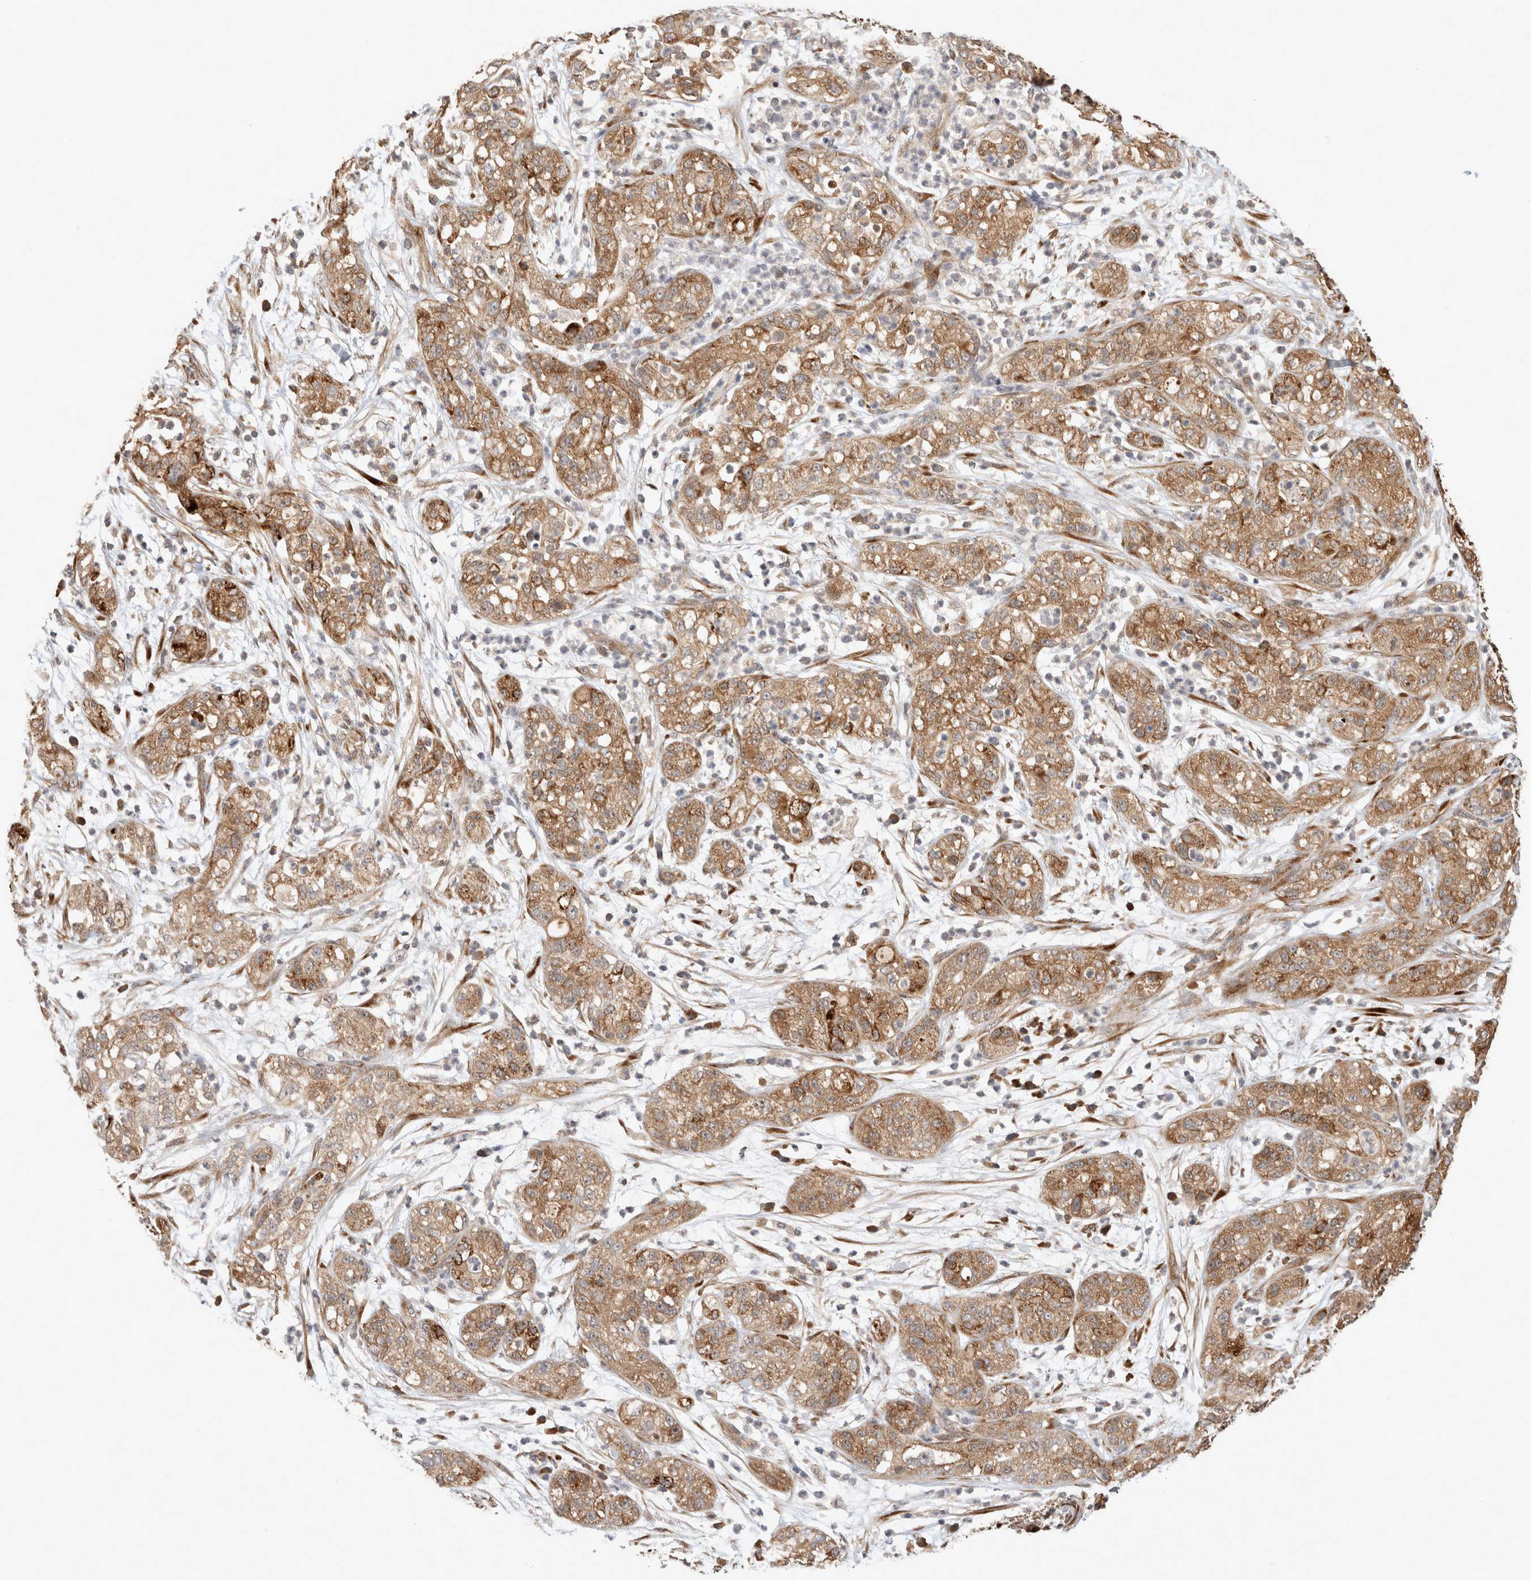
{"staining": {"intensity": "moderate", "quantity": ">75%", "location": "cytoplasmic/membranous"}, "tissue": "pancreatic cancer", "cell_type": "Tumor cells", "image_type": "cancer", "snomed": [{"axis": "morphology", "description": "Adenocarcinoma, NOS"}, {"axis": "topography", "description": "Pancreas"}], "caption": "A brown stain highlights moderate cytoplasmic/membranous staining of a protein in human pancreatic adenocarcinoma tumor cells.", "gene": "PCDHB15", "patient": {"sex": "female", "age": 78}}